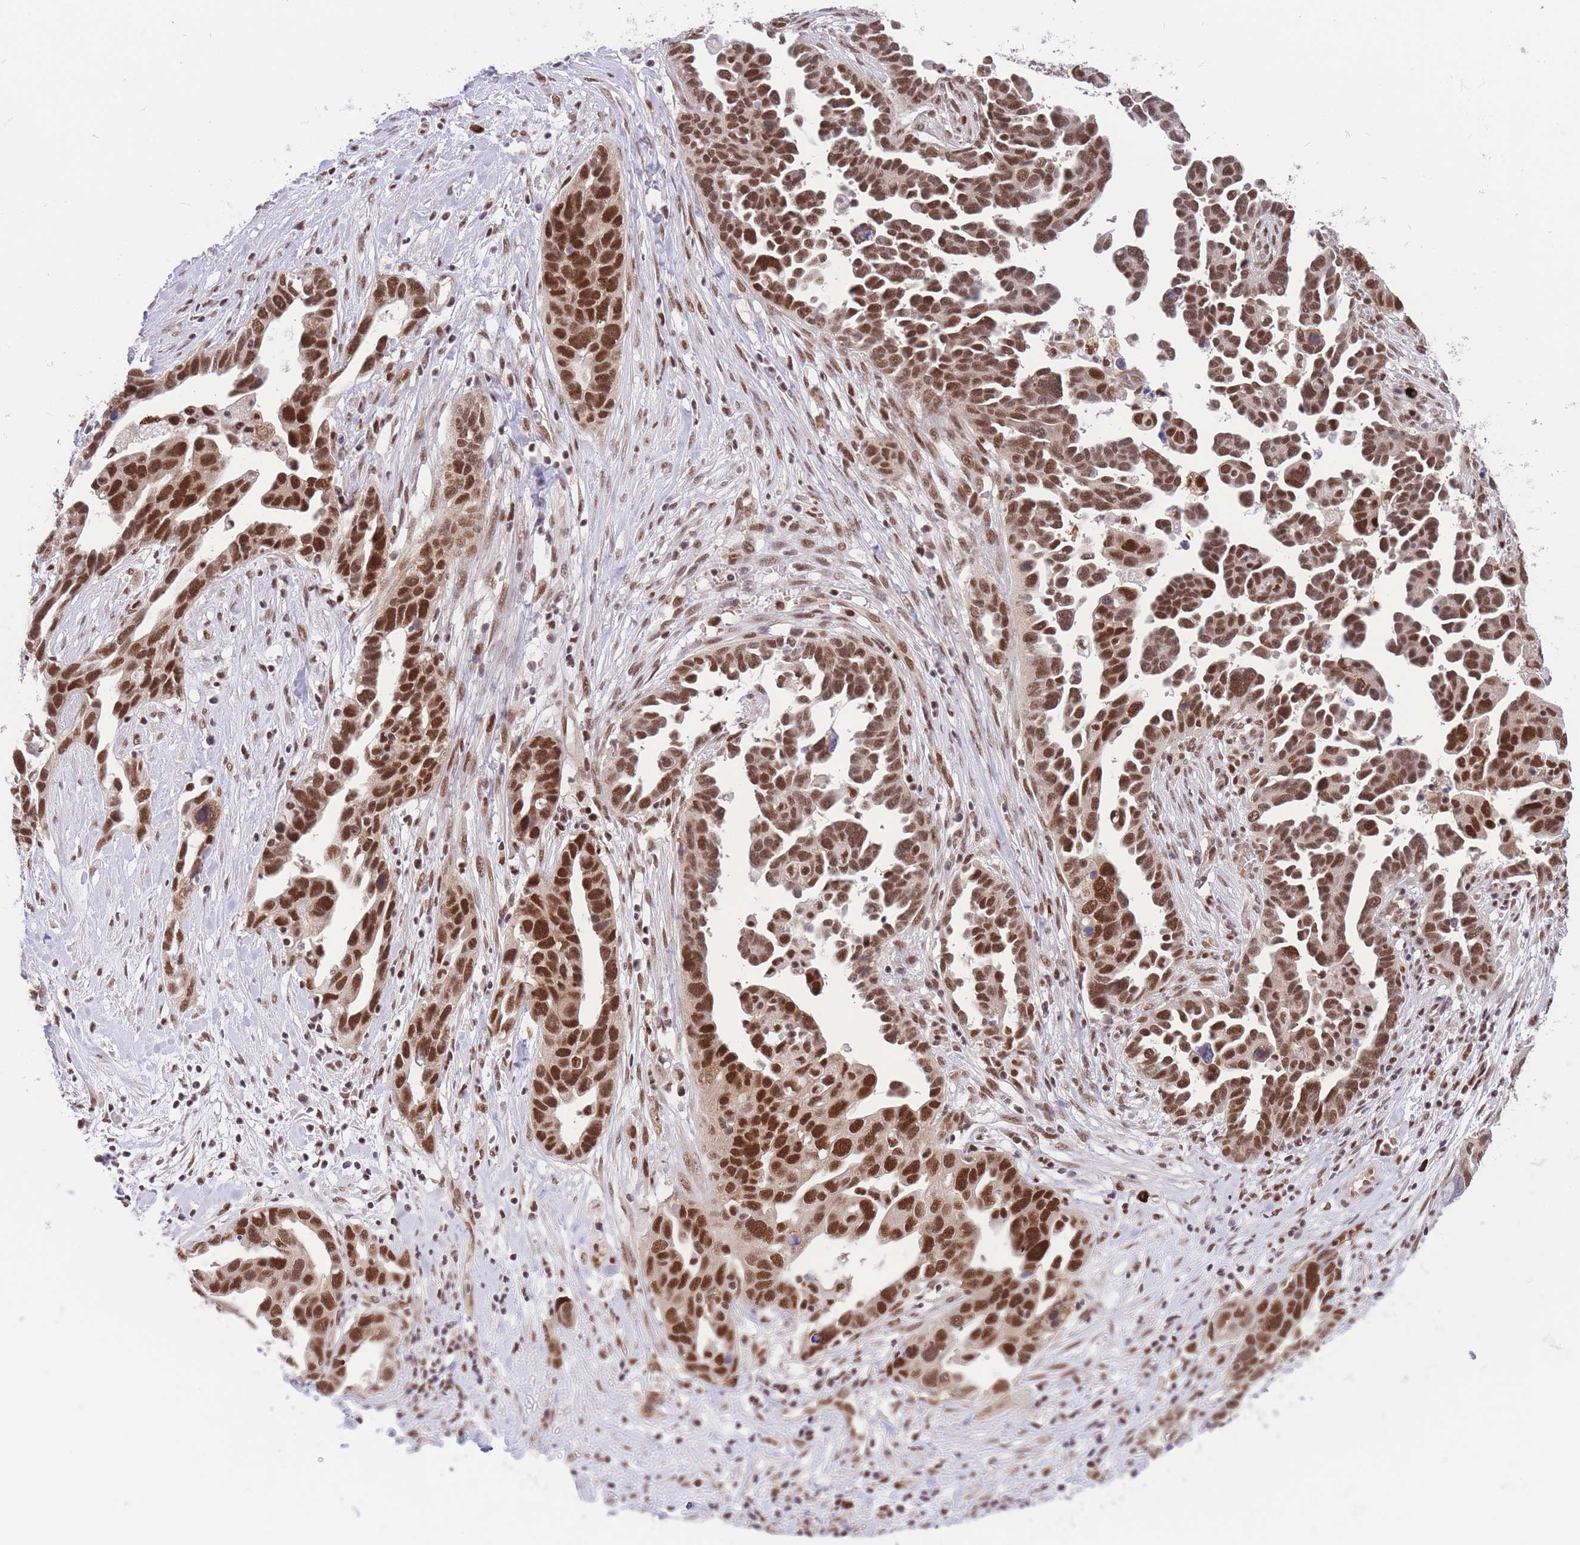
{"staining": {"intensity": "strong", "quantity": ">75%", "location": "nuclear"}, "tissue": "ovarian cancer", "cell_type": "Tumor cells", "image_type": "cancer", "snomed": [{"axis": "morphology", "description": "Cystadenocarcinoma, serous, NOS"}, {"axis": "topography", "description": "Ovary"}], "caption": "Ovarian cancer (serous cystadenocarcinoma) stained with DAB (3,3'-diaminobenzidine) IHC shows high levels of strong nuclear staining in about >75% of tumor cells. (Brightfield microscopy of DAB IHC at high magnification).", "gene": "SMAD9", "patient": {"sex": "female", "age": 54}}